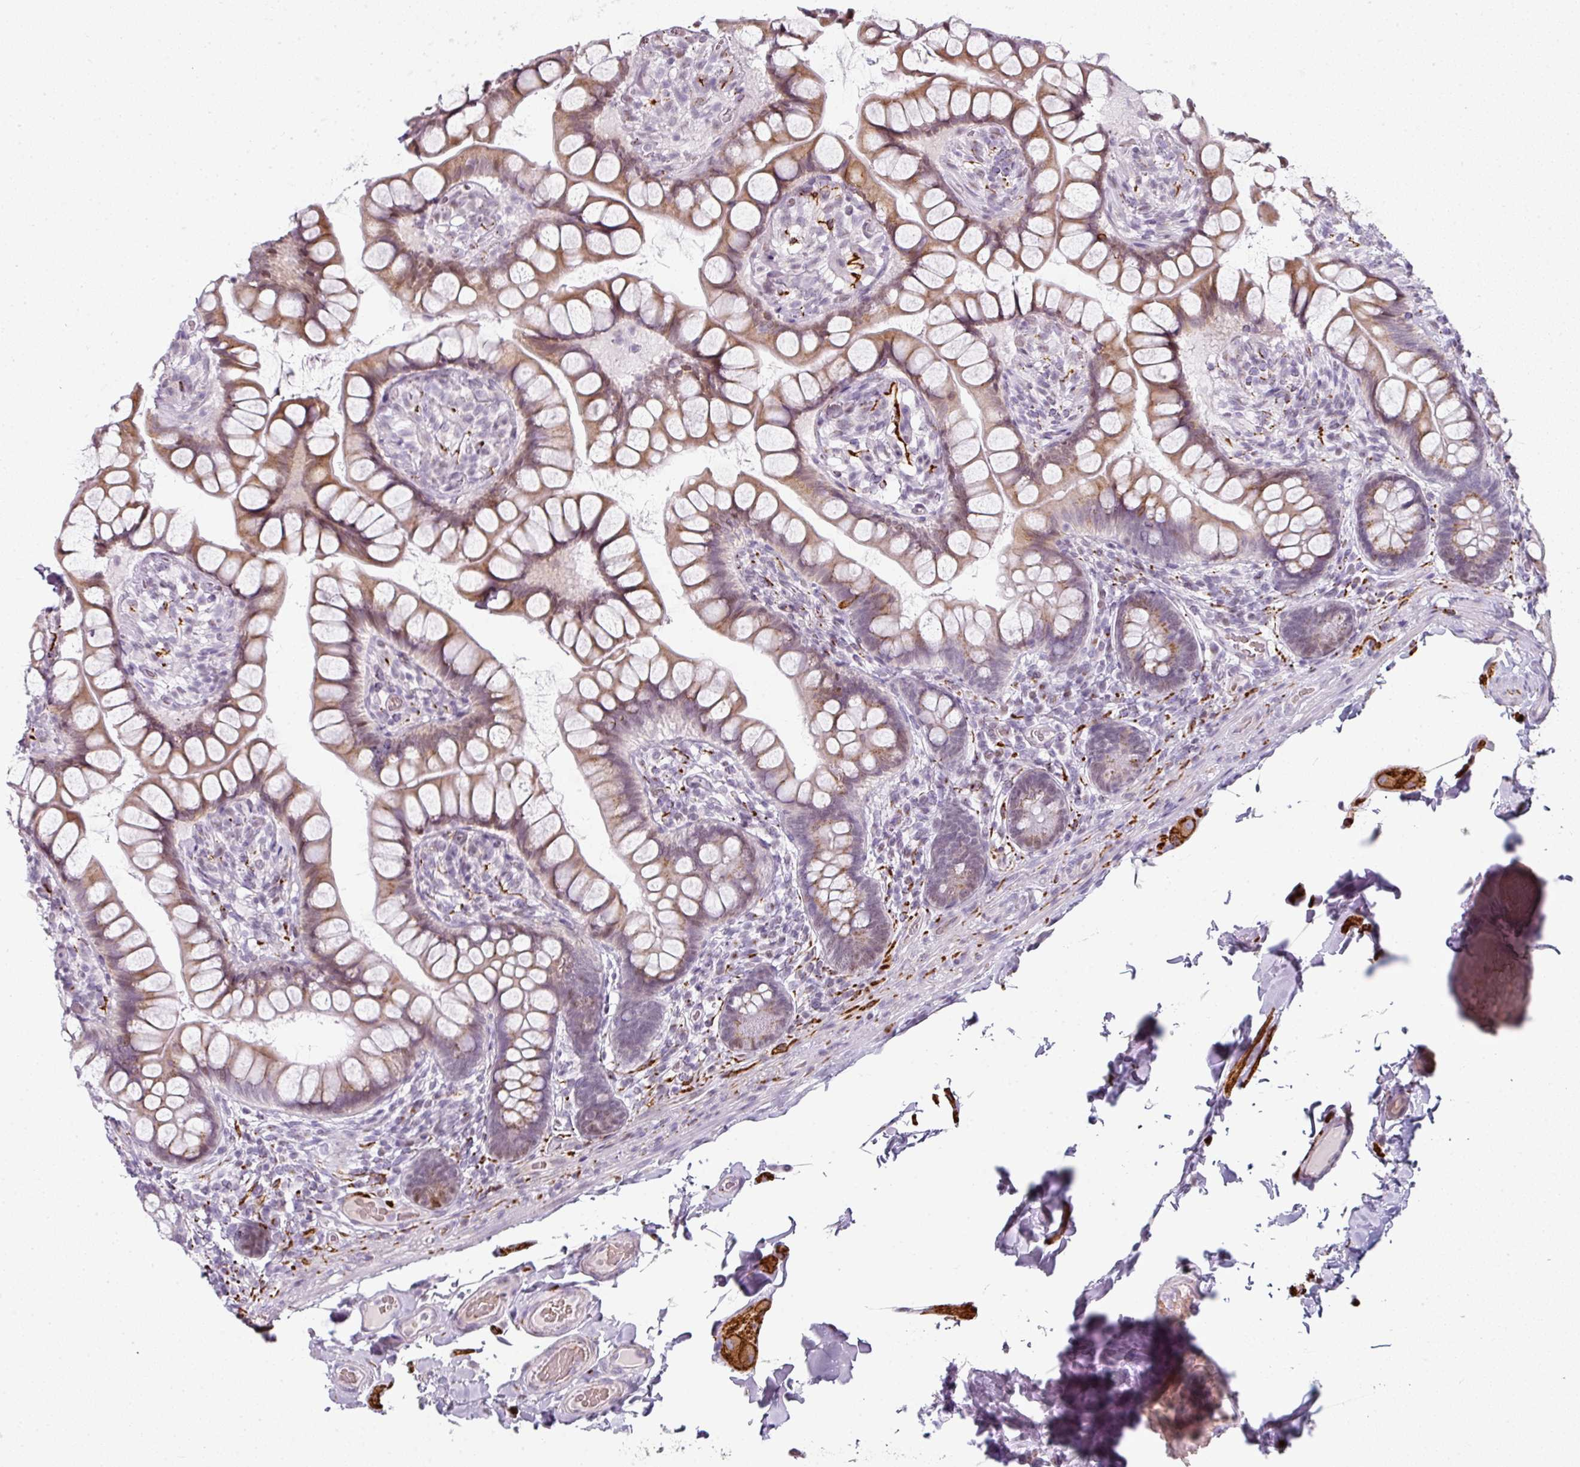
{"staining": {"intensity": "moderate", "quantity": "25%-75%", "location": "cytoplasmic/membranous,nuclear"}, "tissue": "small intestine", "cell_type": "Glandular cells", "image_type": "normal", "snomed": [{"axis": "morphology", "description": "Normal tissue, NOS"}, {"axis": "topography", "description": "Small intestine"}], "caption": "An IHC micrograph of unremarkable tissue is shown. Protein staining in brown highlights moderate cytoplasmic/membranous,nuclear positivity in small intestine within glandular cells.", "gene": "SYT8", "patient": {"sex": "male", "age": 70}}